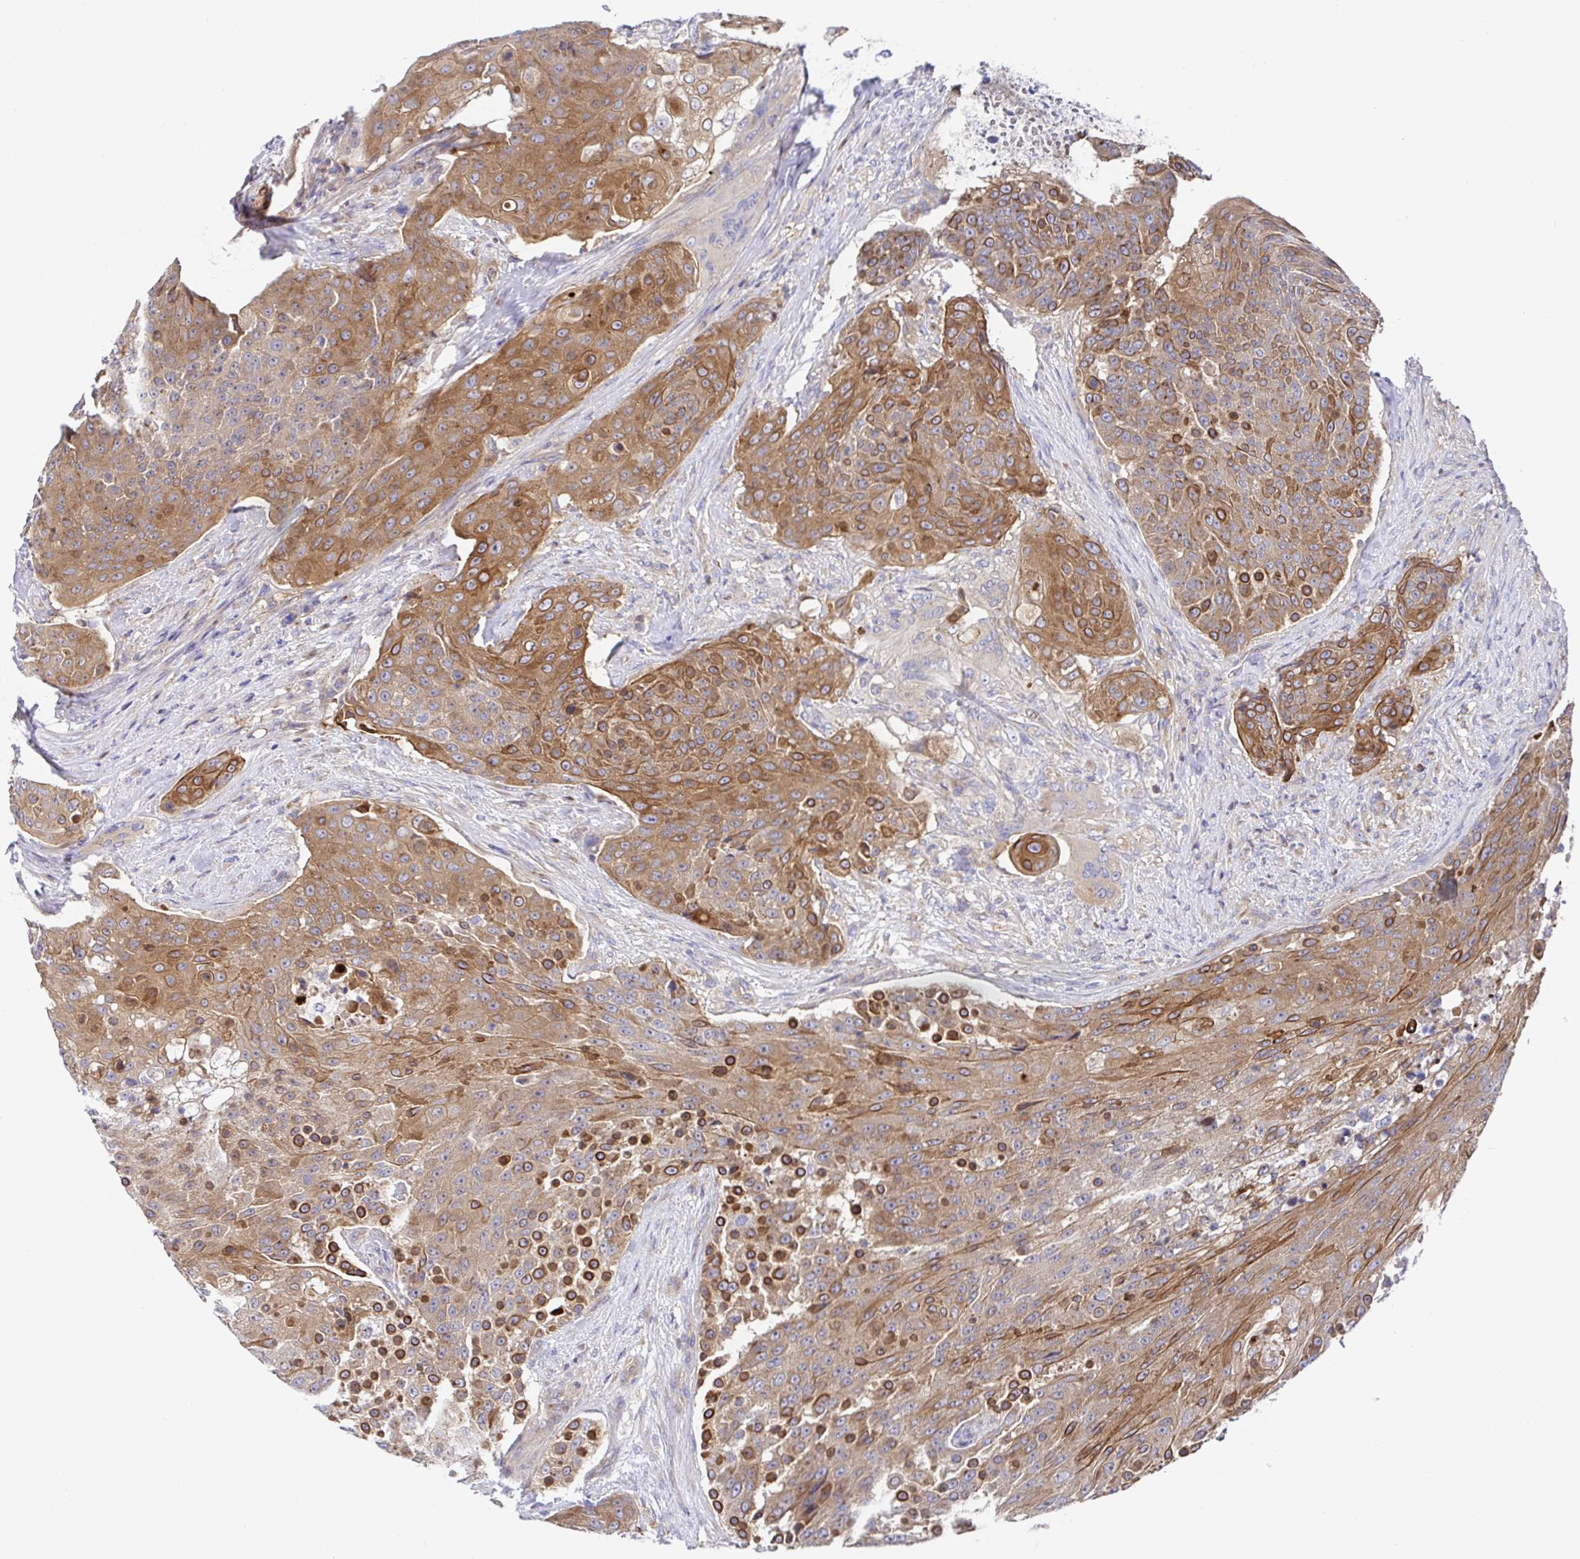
{"staining": {"intensity": "moderate", "quantity": ">75%", "location": "cytoplasmic/membranous"}, "tissue": "urothelial cancer", "cell_type": "Tumor cells", "image_type": "cancer", "snomed": [{"axis": "morphology", "description": "Urothelial carcinoma, High grade"}, {"axis": "topography", "description": "Urinary bladder"}], "caption": "Immunohistochemistry histopathology image of neoplastic tissue: human high-grade urothelial carcinoma stained using immunohistochemistry exhibits medium levels of moderate protein expression localized specifically in the cytoplasmic/membranous of tumor cells, appearing as a cytoplasmic/membranous brown color.", "gene": "GOLGA1", "patient": {"sex": "female", "age": 63}}